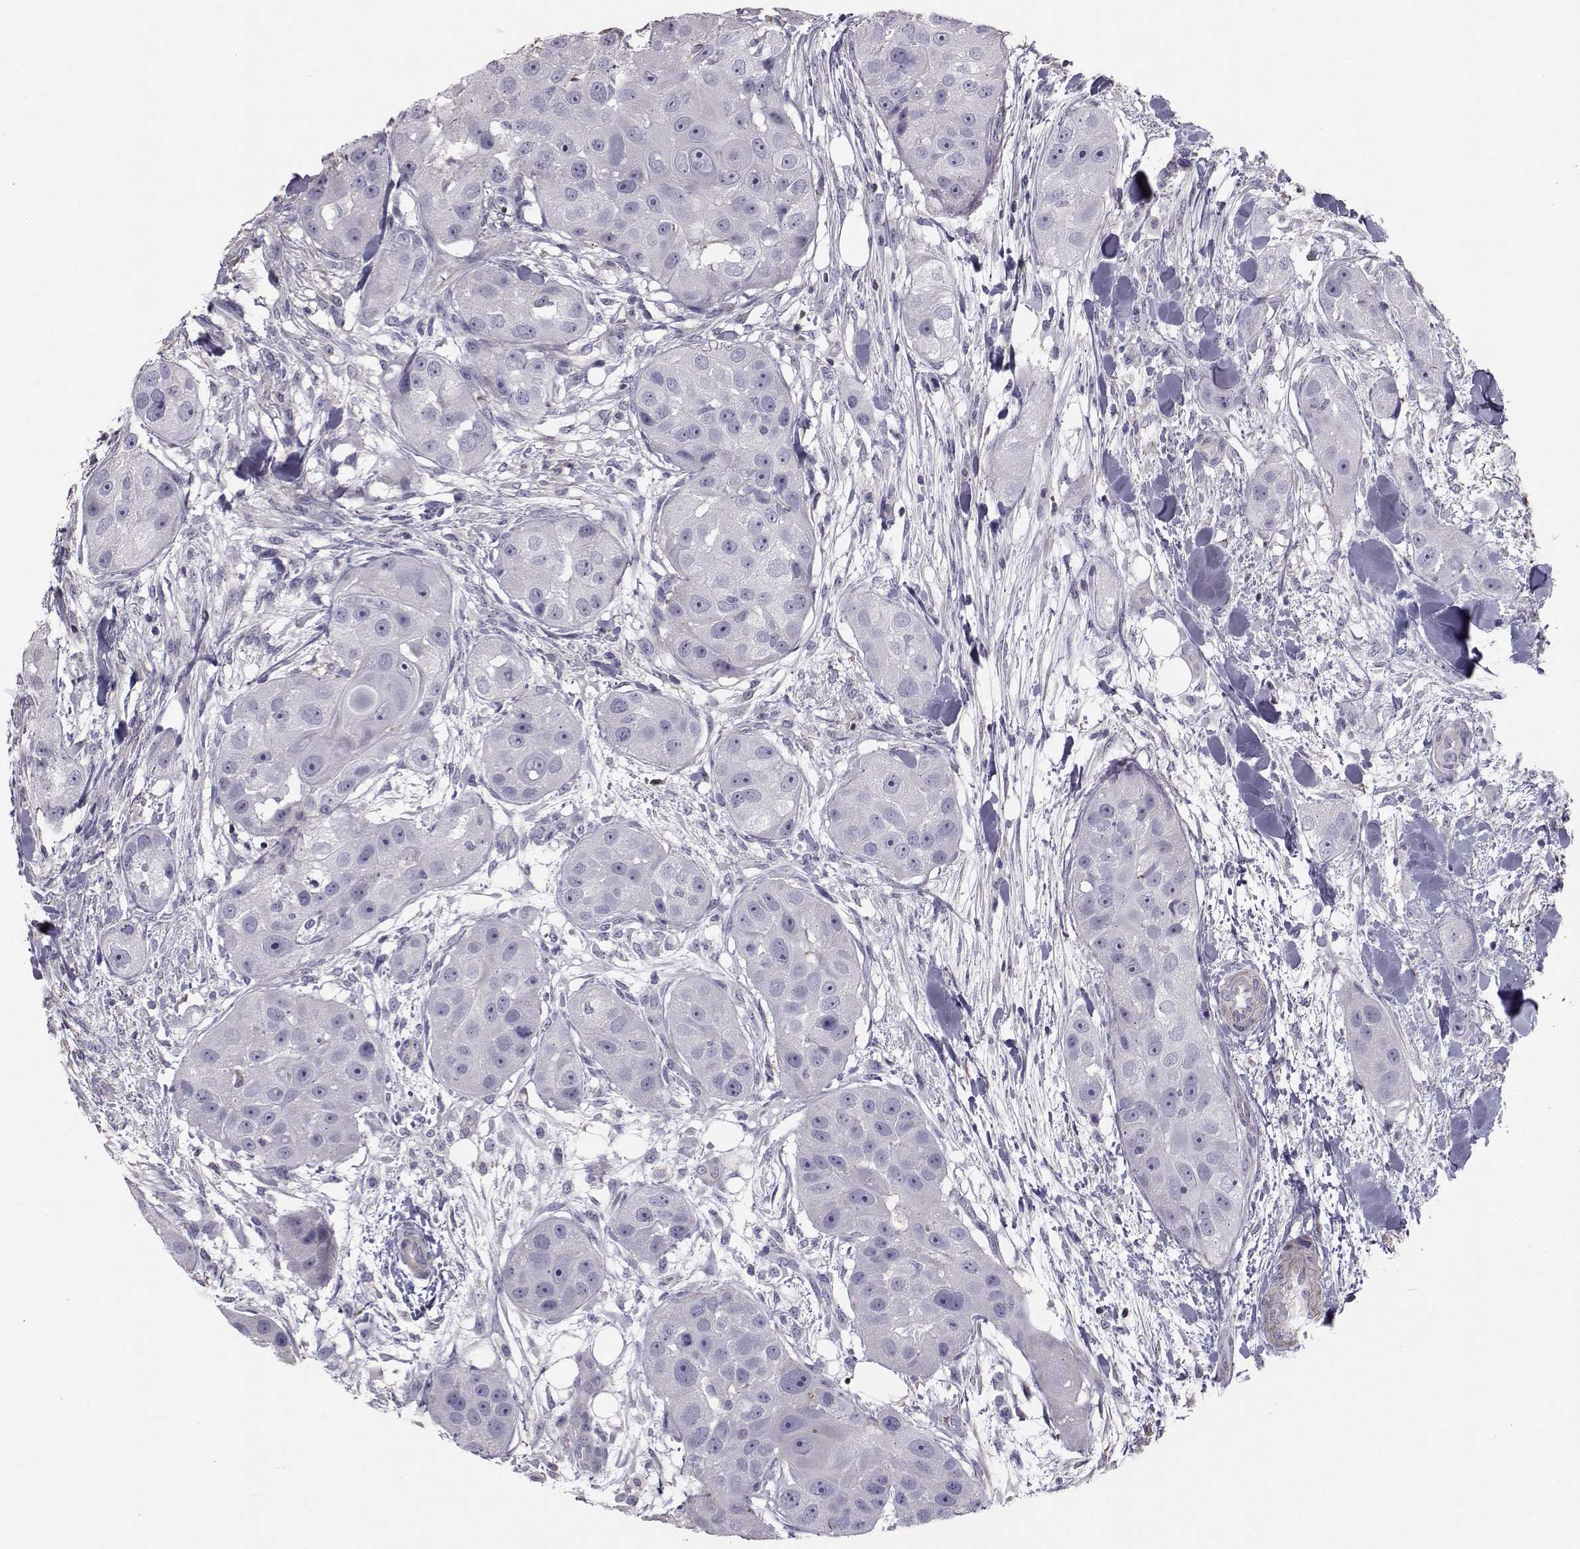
{"staining": {"intensity": "negative", "quantity": "none", "location": "none"}, "tissue": "head and neck cancer", "cell_type": "Tumor cells", "image_type": "cancer", "snomed": [{"axis": "morphology", "description": "Squamous cell carcinoma, NOS"}, {"axis": "topography", "description": "Head-Neck"}], "caption": "The photomicrograph reveals no significant expression in tumor cells of head and neck squamous cell carcinoma.", "gene": "GARIN3", "patient": {"sex": "male", "age": 51}}